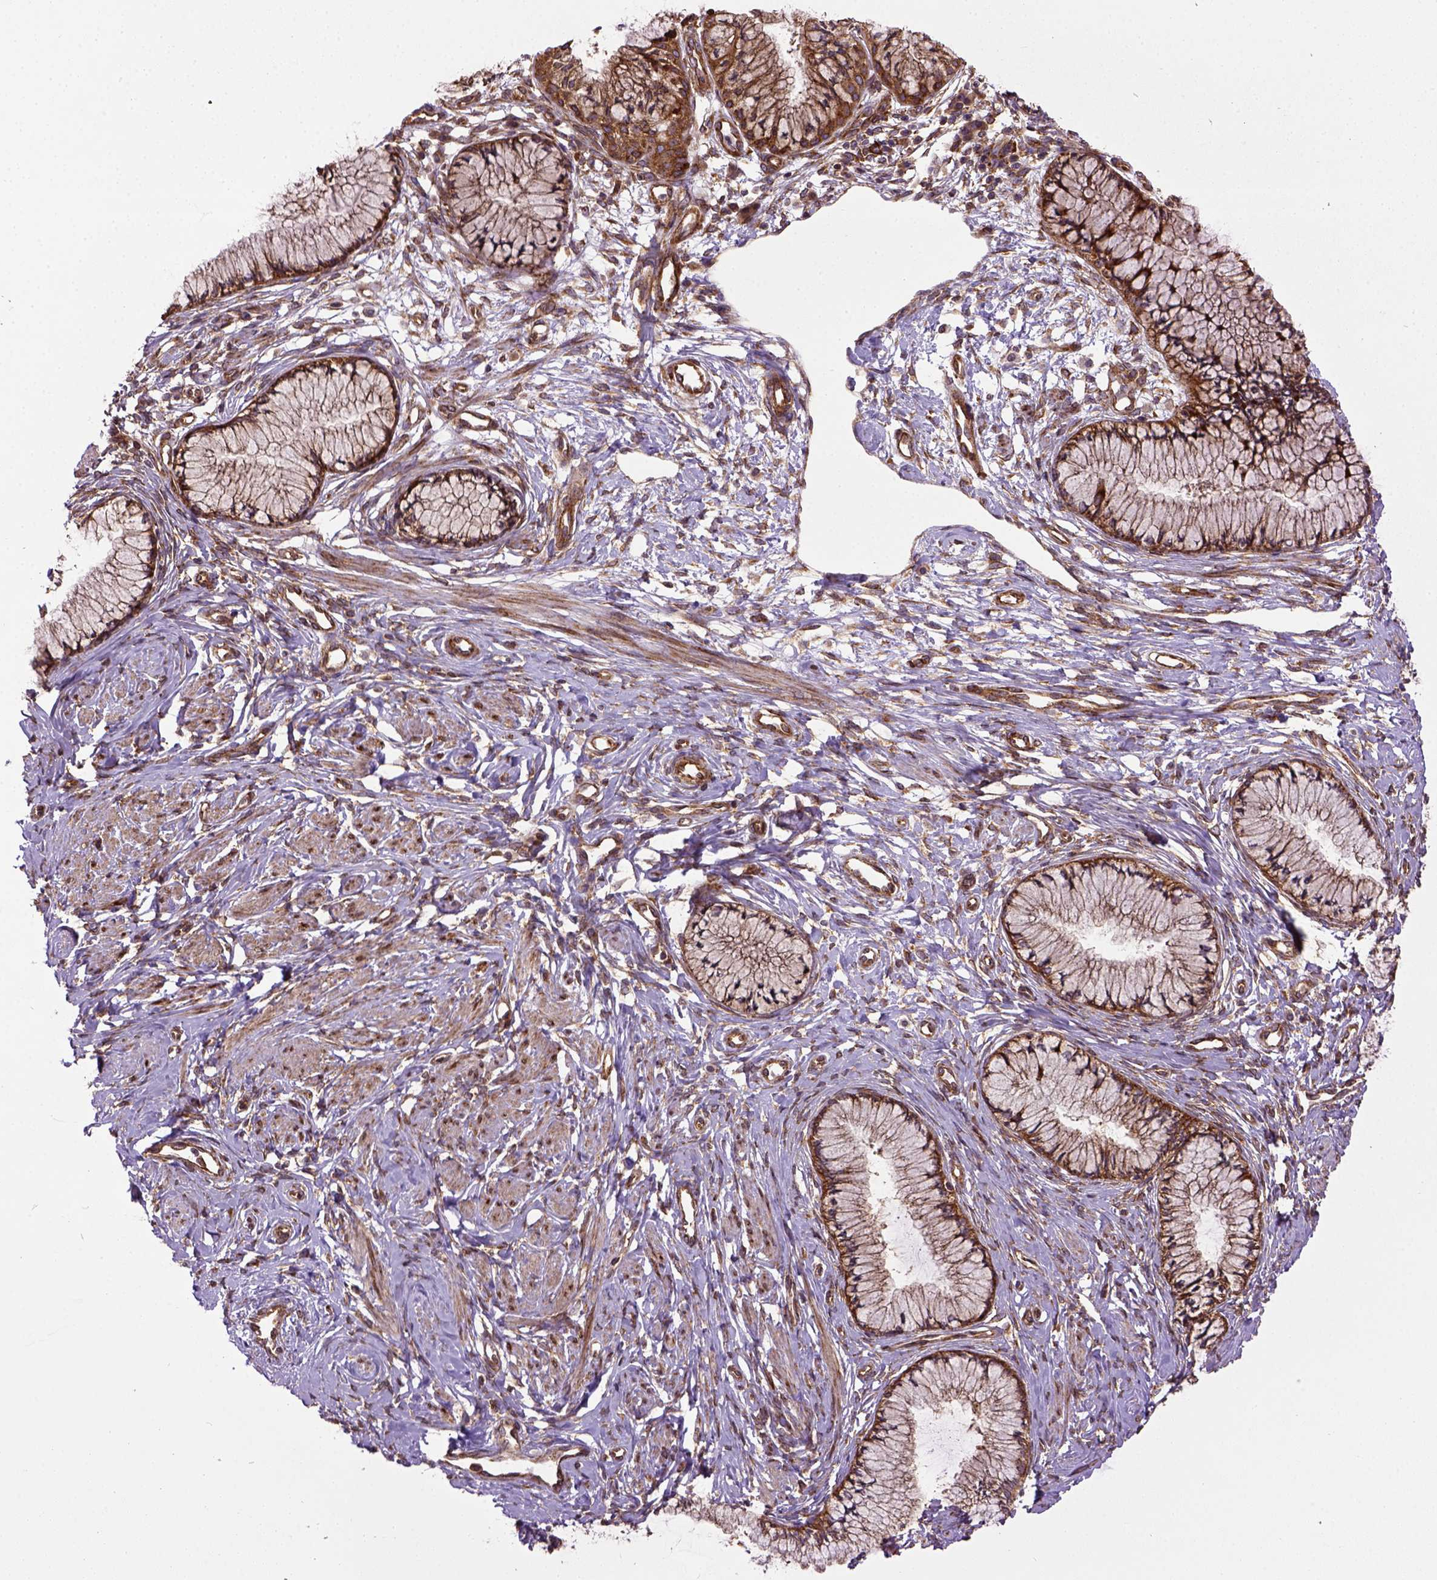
{"staining": {"intensity": "strong", "quantity": ">75%", "location": "cytoplasmic/membranous"}, "tissue": "cervix", "cell_type": "Glandular cells", "image_type": "normal", "snomed": [{"axis": "morphology", "description": "Normal tissue, NOS"}, {"axis": "topography", "description": "Cervix"}], "caption": "Immunohistochemistry (DAB) staining of benign human cervix reveals strong cytoplasmic/membranous protein positivity in approximately >75% of glandular cells. (brown staining indicates protein expression, while blue staining denotes nuclei).", "gene": "CAPRIN1", "patient": {"sex": "female", "age": 37}}